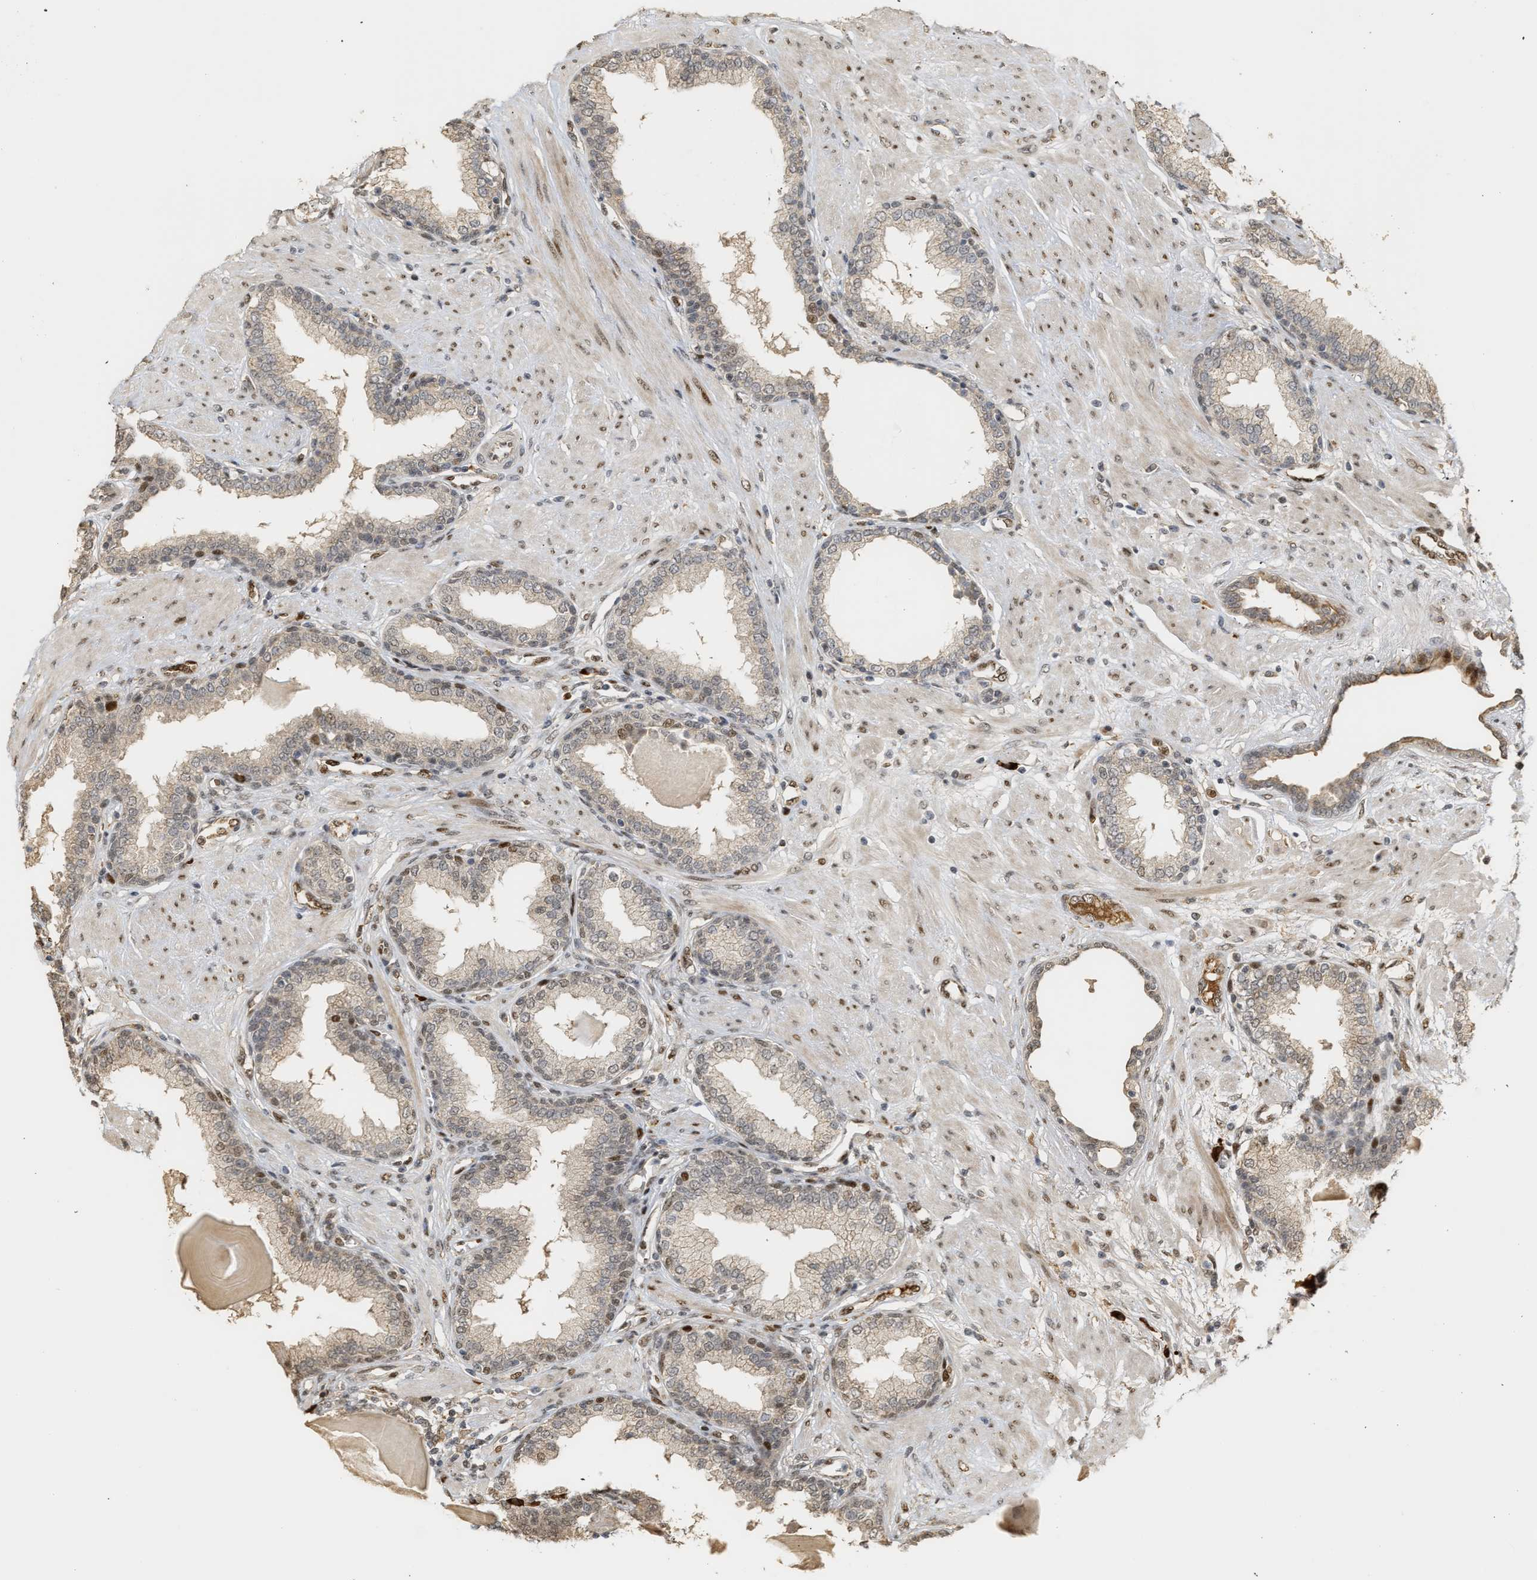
{"staining": {"intensity": "moderate", "quantity": "<25%", "location": "cytoplasmic/membranous,nuclear"}, "tissue": "prostate", "cell_type": "Glandular cells", "image_type": "normal", "snomed": [{"axis": "morphology", "description": "Normal tissue, NOS"}, {"axis": "topography", "description": "Prostate"}], "caption": "Moderate cytoplasmic/membranous,nuclear positivity is present in about <25% of glandular cells in normal prostate.", "gene": "ZFAND5", "patient": {"sex": "male", "age": 51}}